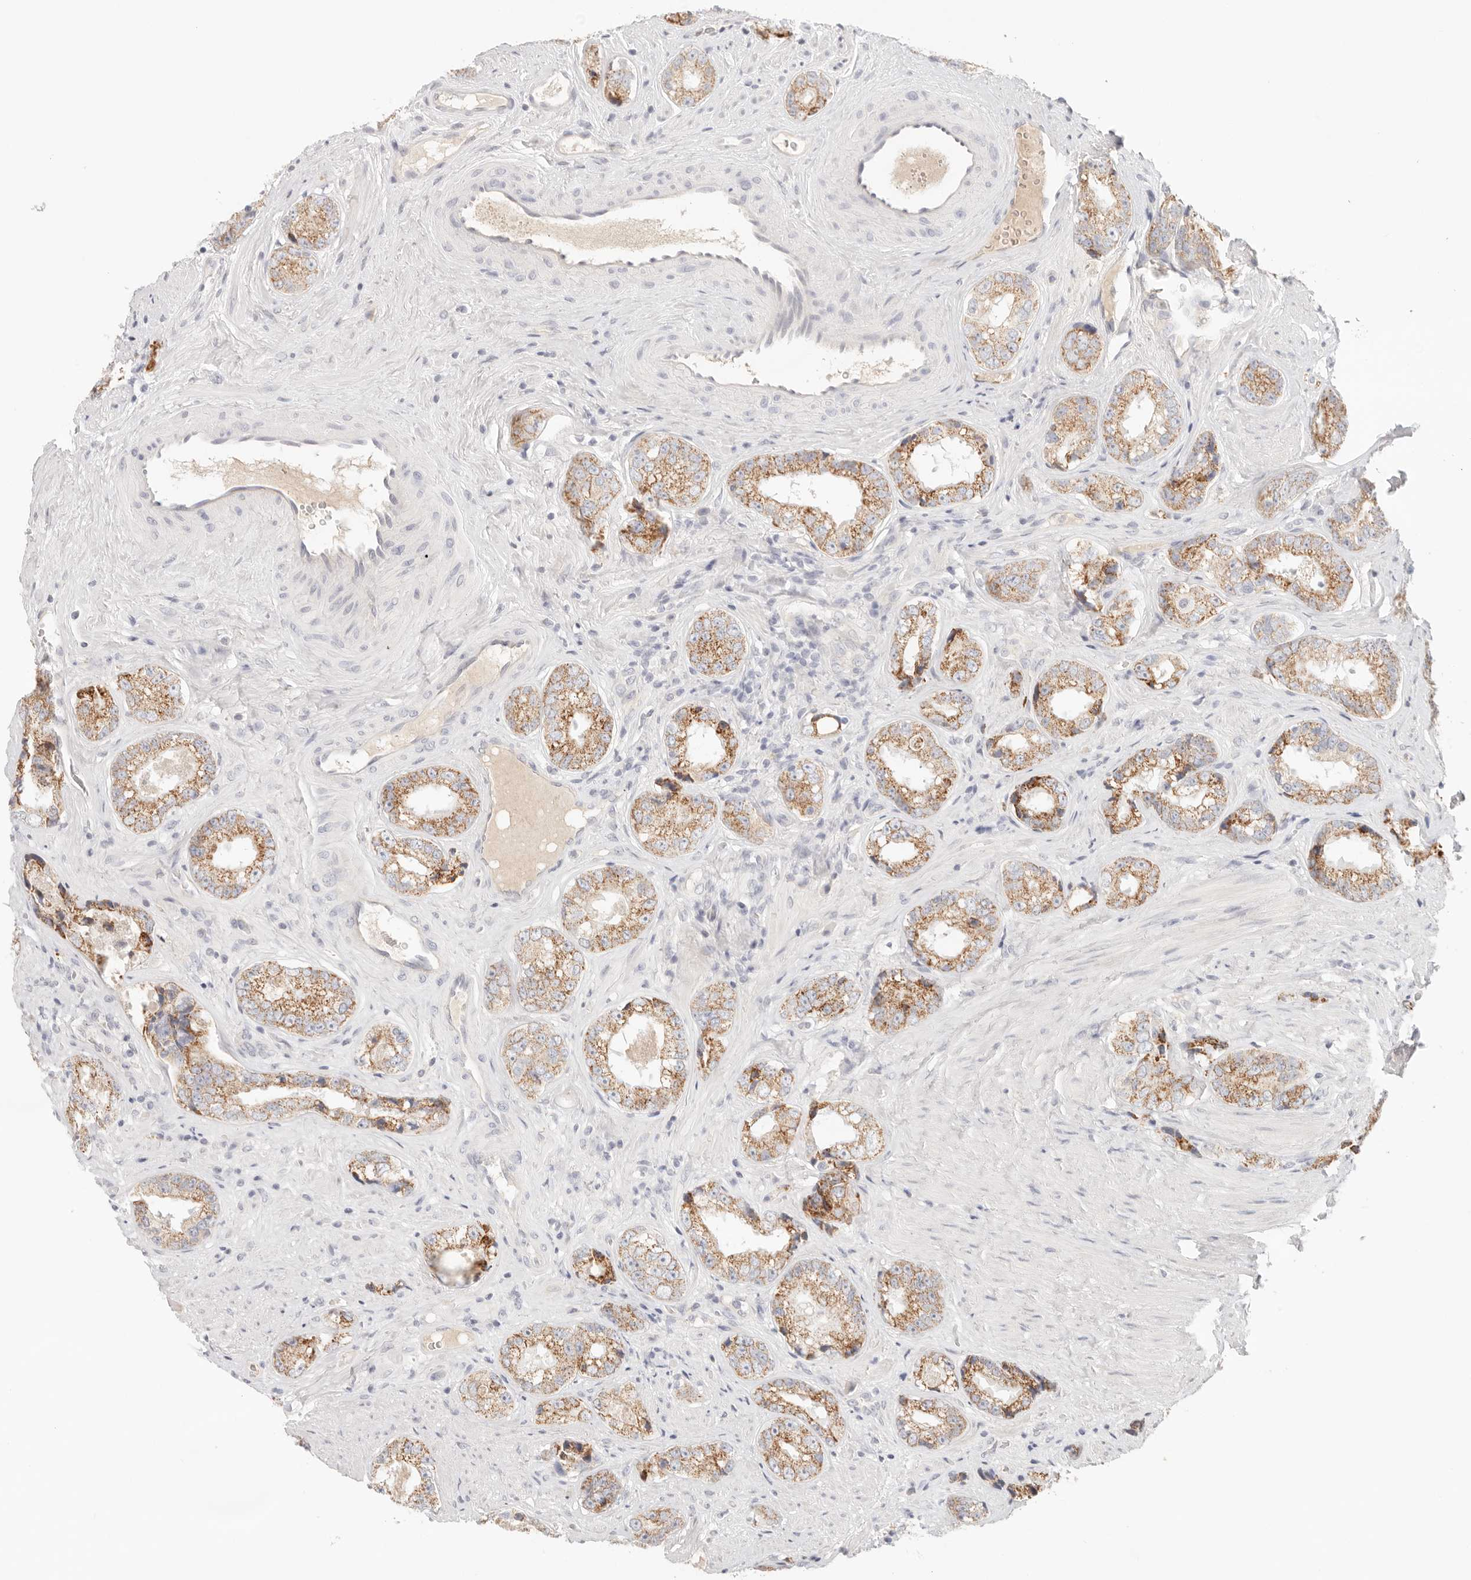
{"staining": {"intensity": "moderate", "quantity": "25%-75%", "location": "cytoplasmic/membranous"}, "tissue": "prostate cancer", "cell_type": "Tumor cells", "image_type": "cancer", "snomed": [{"axis": "morphology", "description": "Adenocarcinoma, High grade"}, {"axis": "topography", "description": "Prostate"}], "caption": "A brown stain highlights moderate cytoplasmic/membranous positivity of a protein in adenocarcinoma (high-grade) (prostate) tumor cells.", "gene": "SPHK1", "patient": {"sex": "male", "age": 61}}